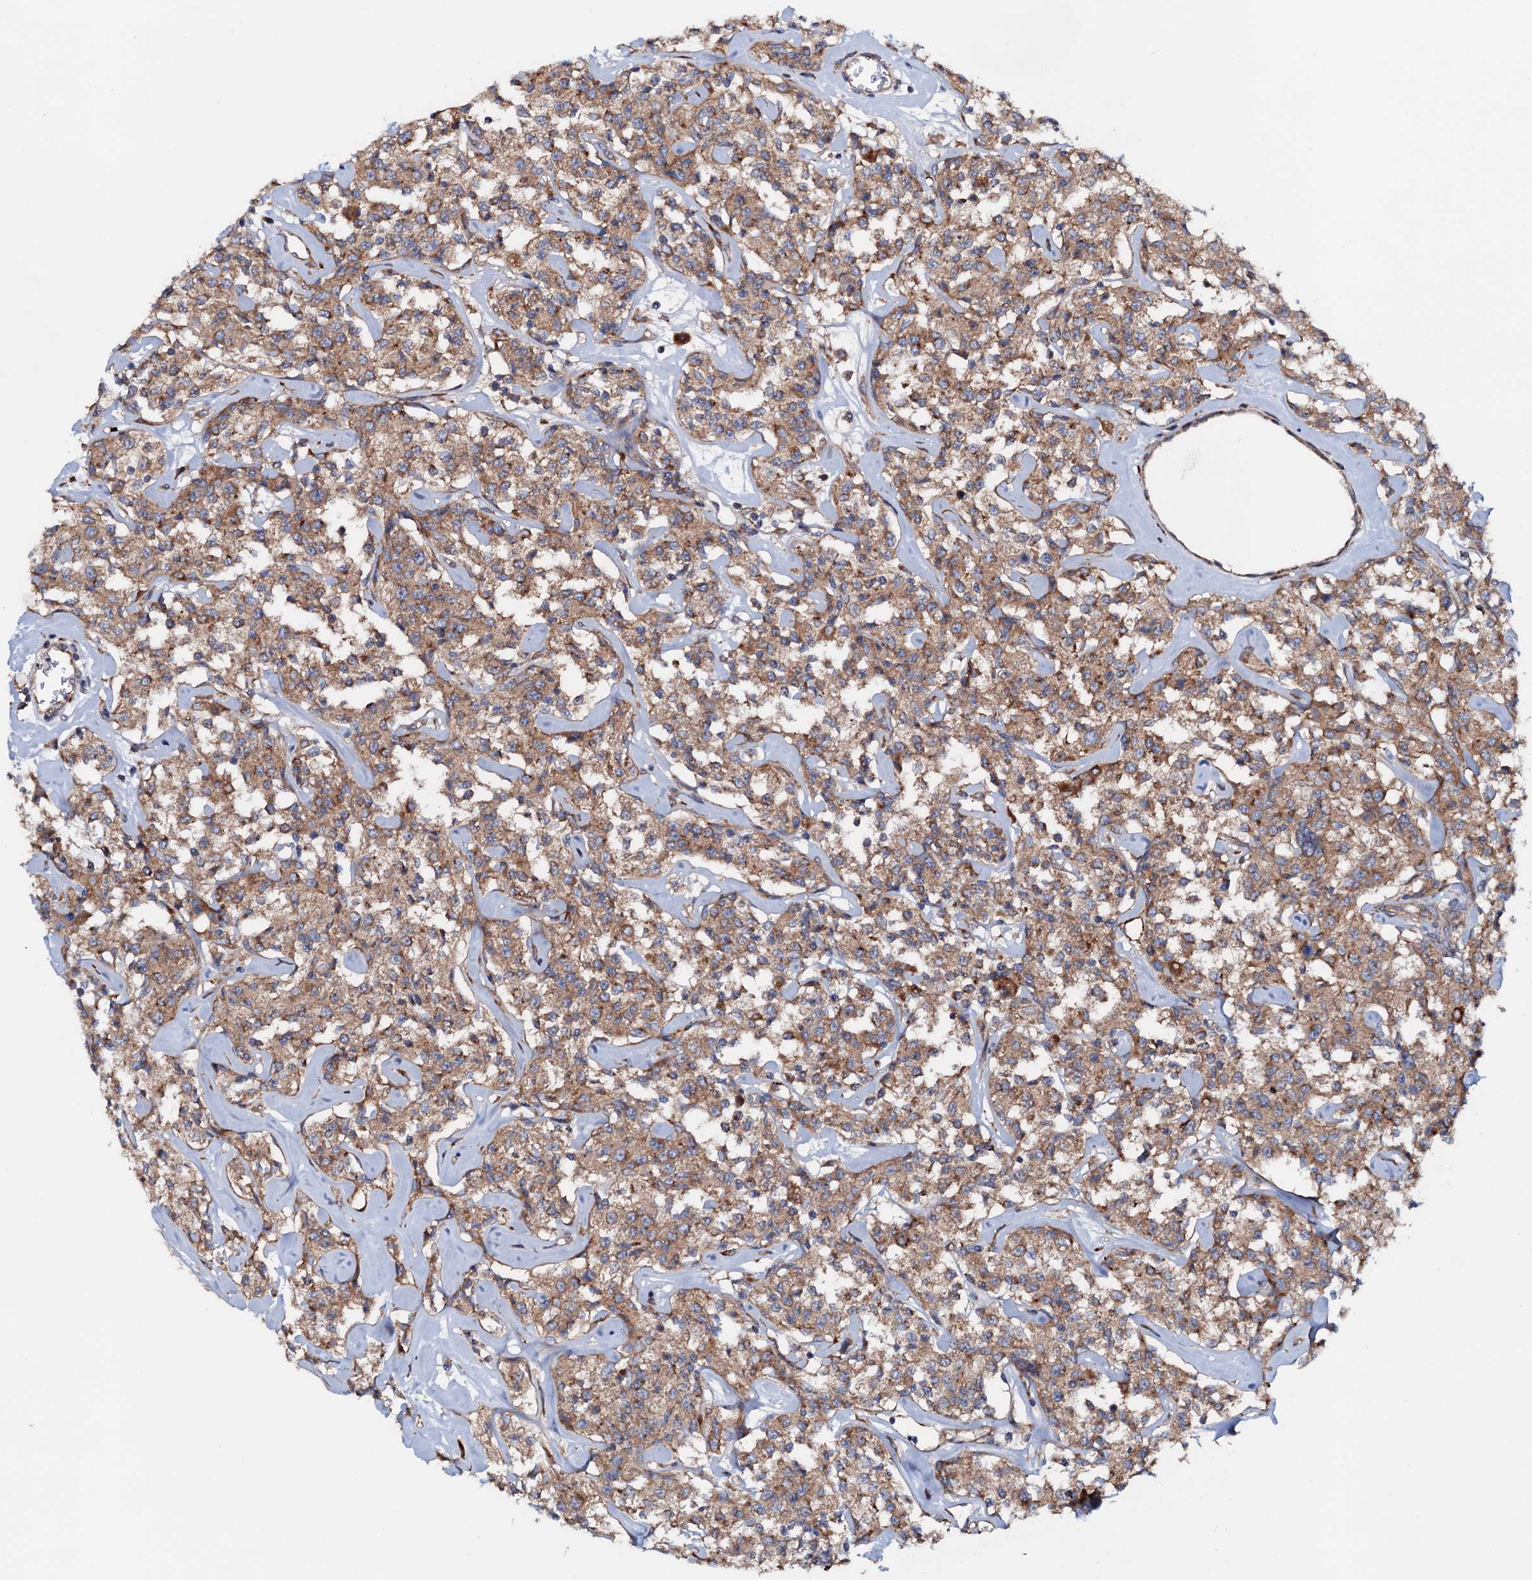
{"staining": {"intensity": "moderate", "quantity": ">75%", "location": "cytoplasmic/membranous"}, "tissue": "lymphoma", "cell_type": "Tumor cells", "image_type": "cancer", "snomed": [{"axis": "morphology", "description": "Malignant lymphoma, non-Hodgkin's type, Low grade"}, {"axis": "topography", "description": "Small intestine"}], "caption": "High-magnification brightfield microscopy of malignant lymphoma, non-Hodgkin's type (low-grade) stained with DAB (3,3'-diaminobenzidine) (brown) and counterstained with hematoxylin (blue). tumor cells exhibit moderate cytoplasmic/membranous expression is appreciated in approximately>75% of cells.", "gene": "P2RX4", "patient": {"sex": "female", "age": 59}}